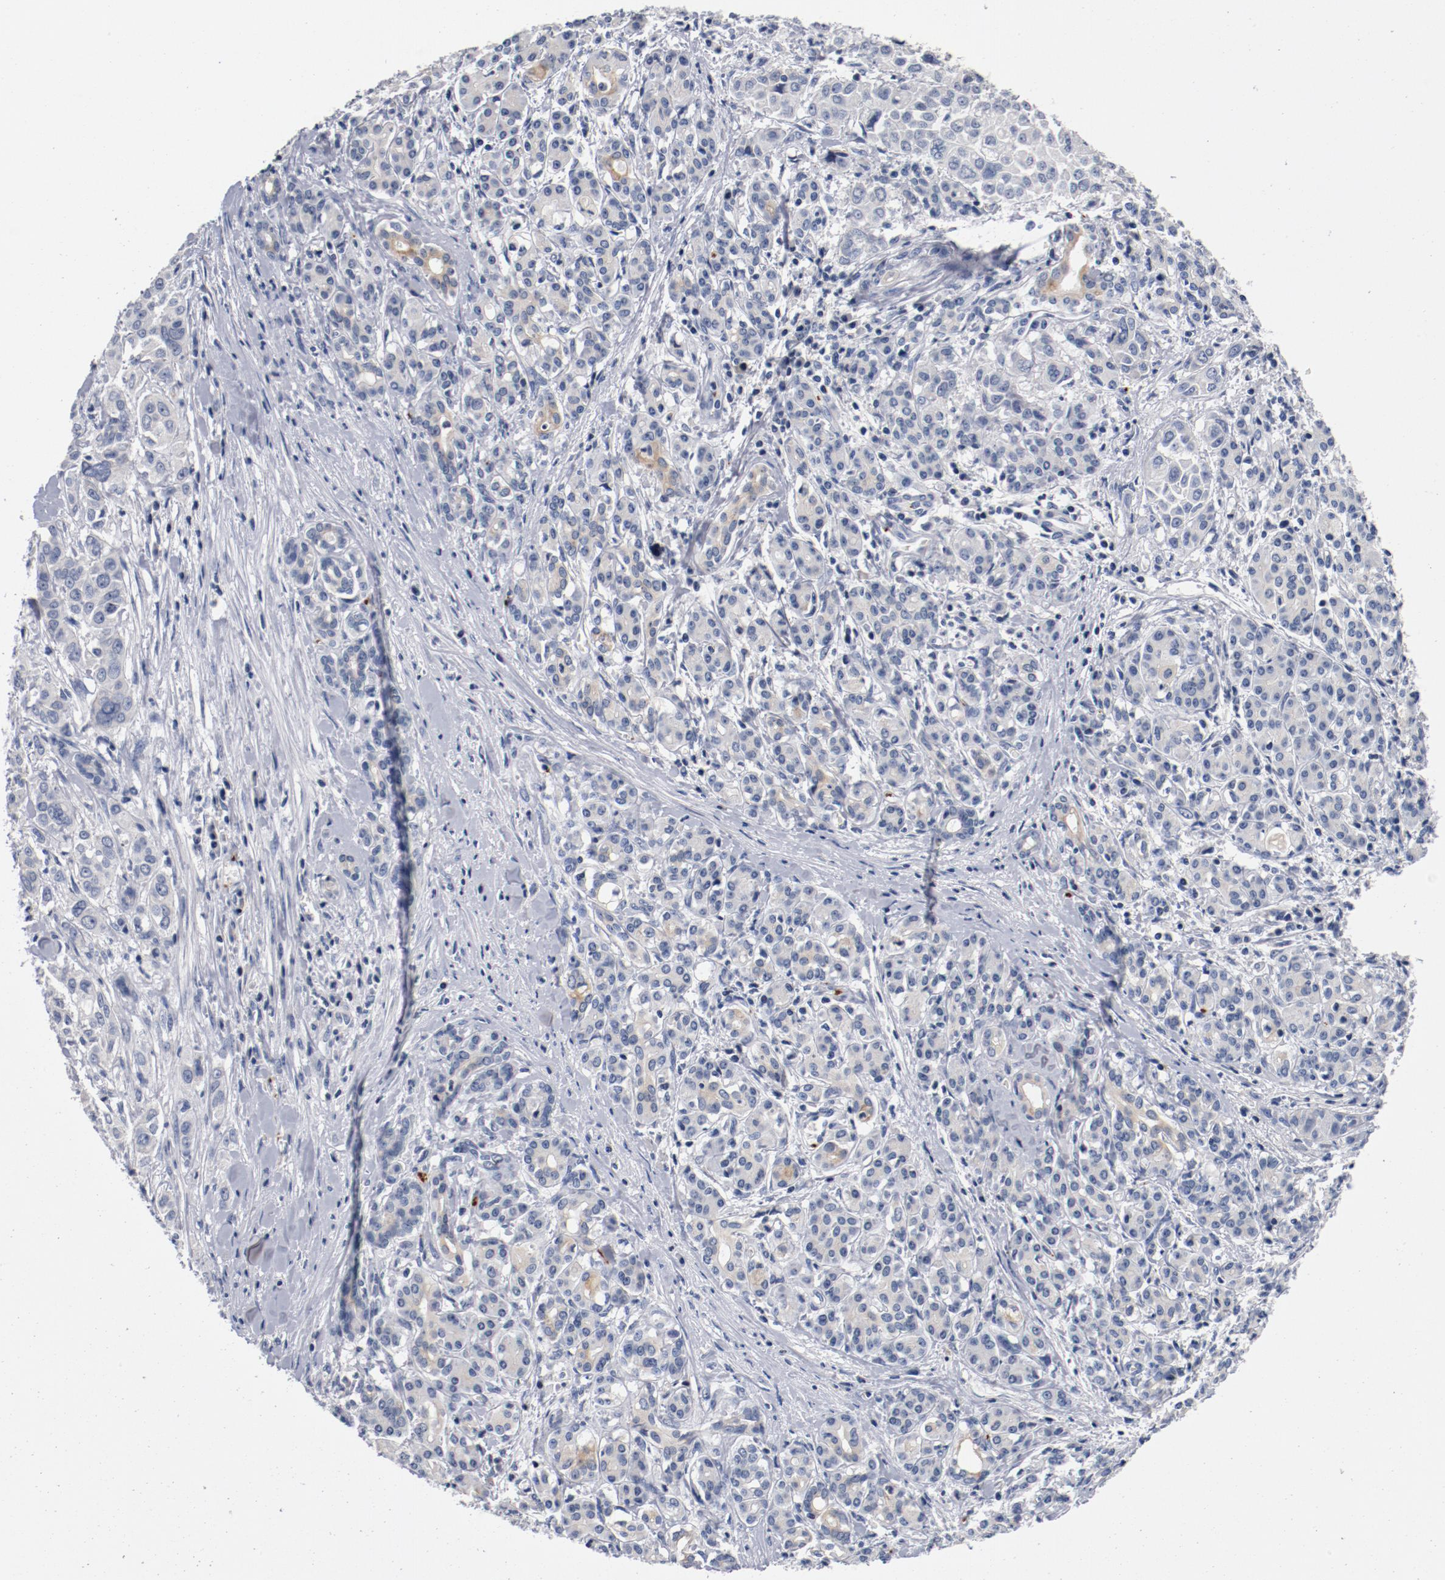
{"staining": {"intensity": "negative", "quantity": "none", "location": "none"}, "tissue": "pancreatic cancer", "cell_type": "Tumor cells", "image_type": "cancer", "snomed": [{"axis": "morphology", "description": "Adenocarcinoma, NOS"}, {"axis": "topography", "description": "Pancreas"}], "caption": "Immunohistochemistry photomicrograph of neoplastic tissue: human adenocarcinoma (pancreatic) stained with DAB (3,3'-diaminobenzidine) exhibits no significant protein expression in tumor cells.", "gene": "PIM1", "patient": {"sex": "female", "age": 52}}